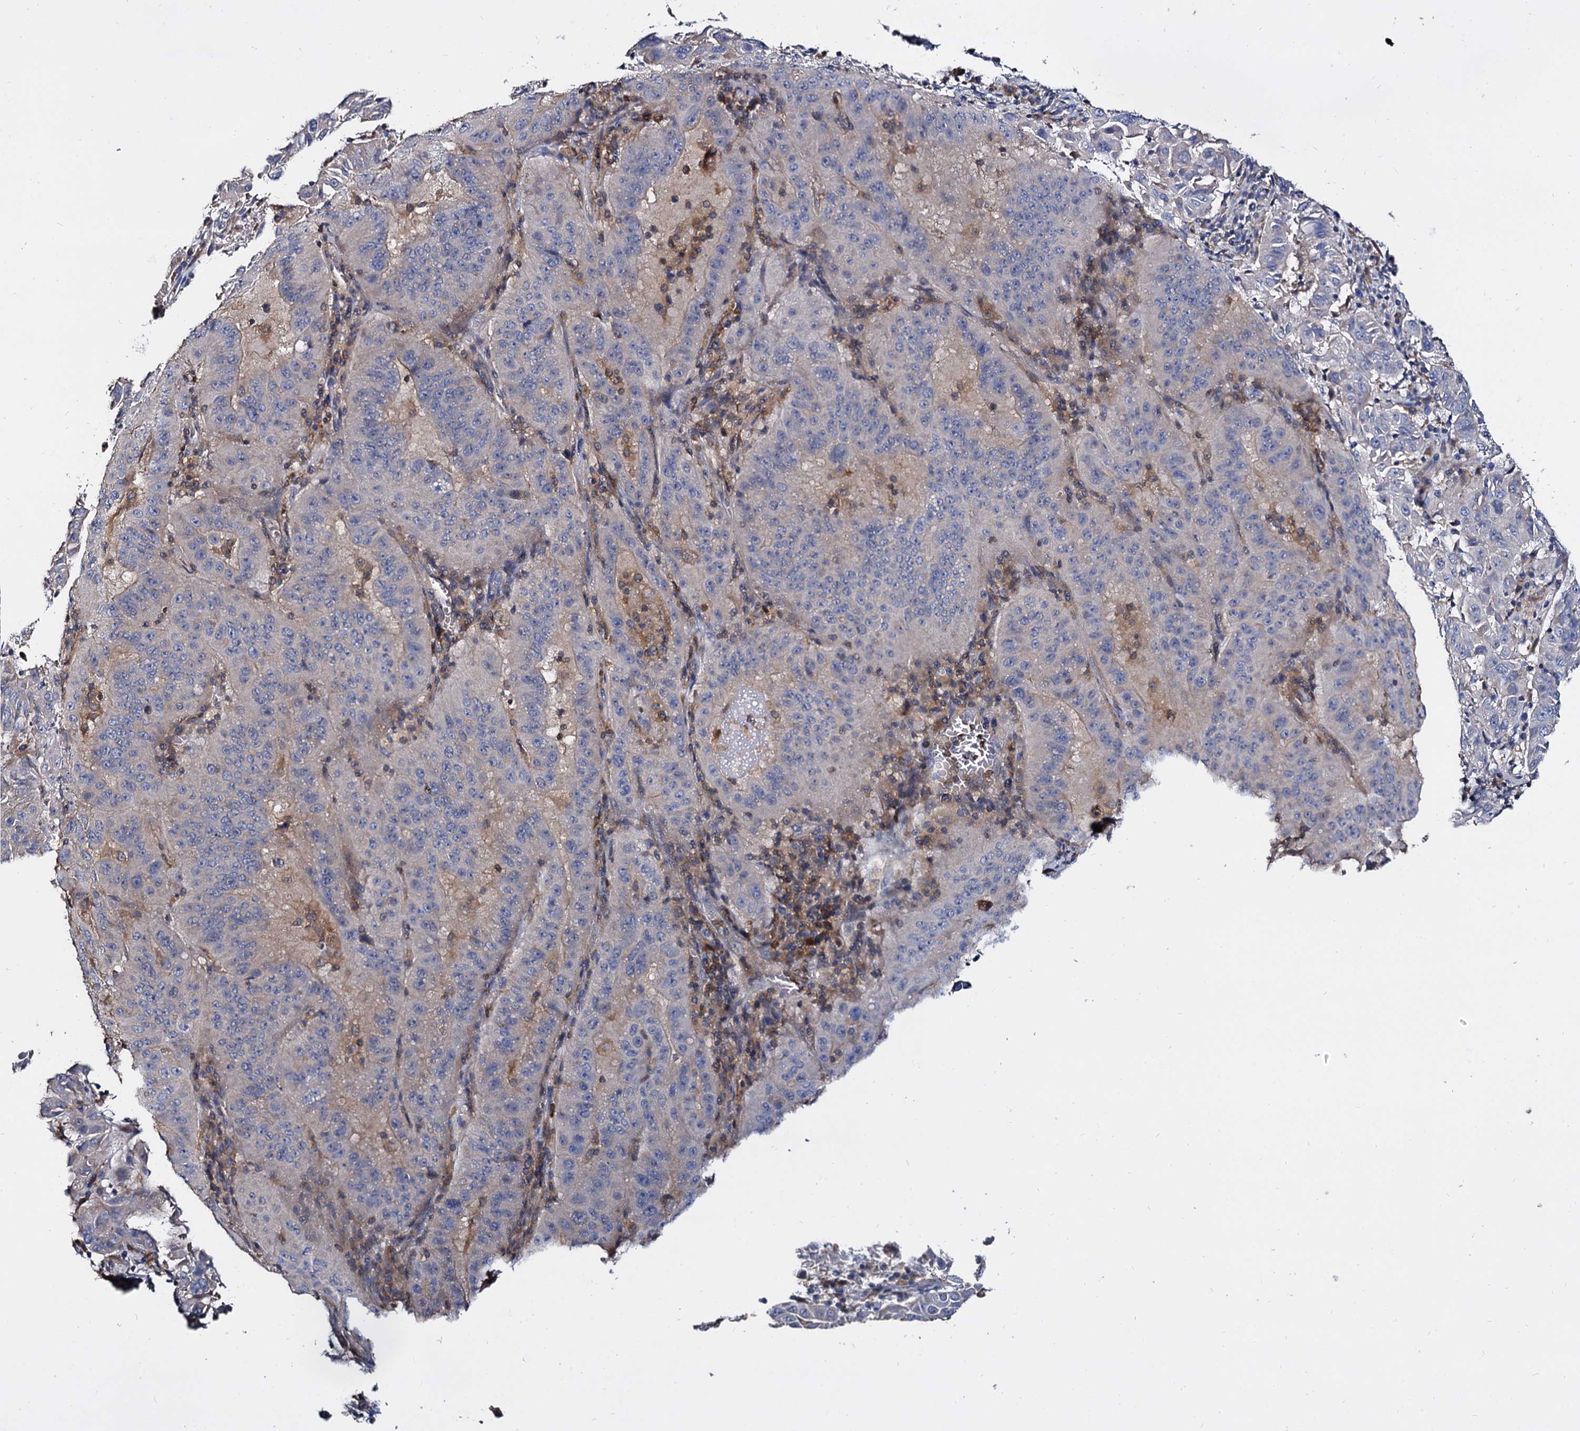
{"staining": {"intensity": "negative", "quantity": "none", "location": "none"}, "tissue": "pancreatic cancer", "cell_type": "Tumor cells", "image_type": "cancer", "snomed": [{"axis": "morphology", "description": "Adenocarcinoma, NOS"}, {"axis": "topography", "description": "Pancreas"}], "caption": "This is an IHC histopathology image of human pancreatic adenocarcinoma. There is no positivity in tumor cells.", "gene": "ANKRD13A", "patient": {"sex": "male", "age": 63}}